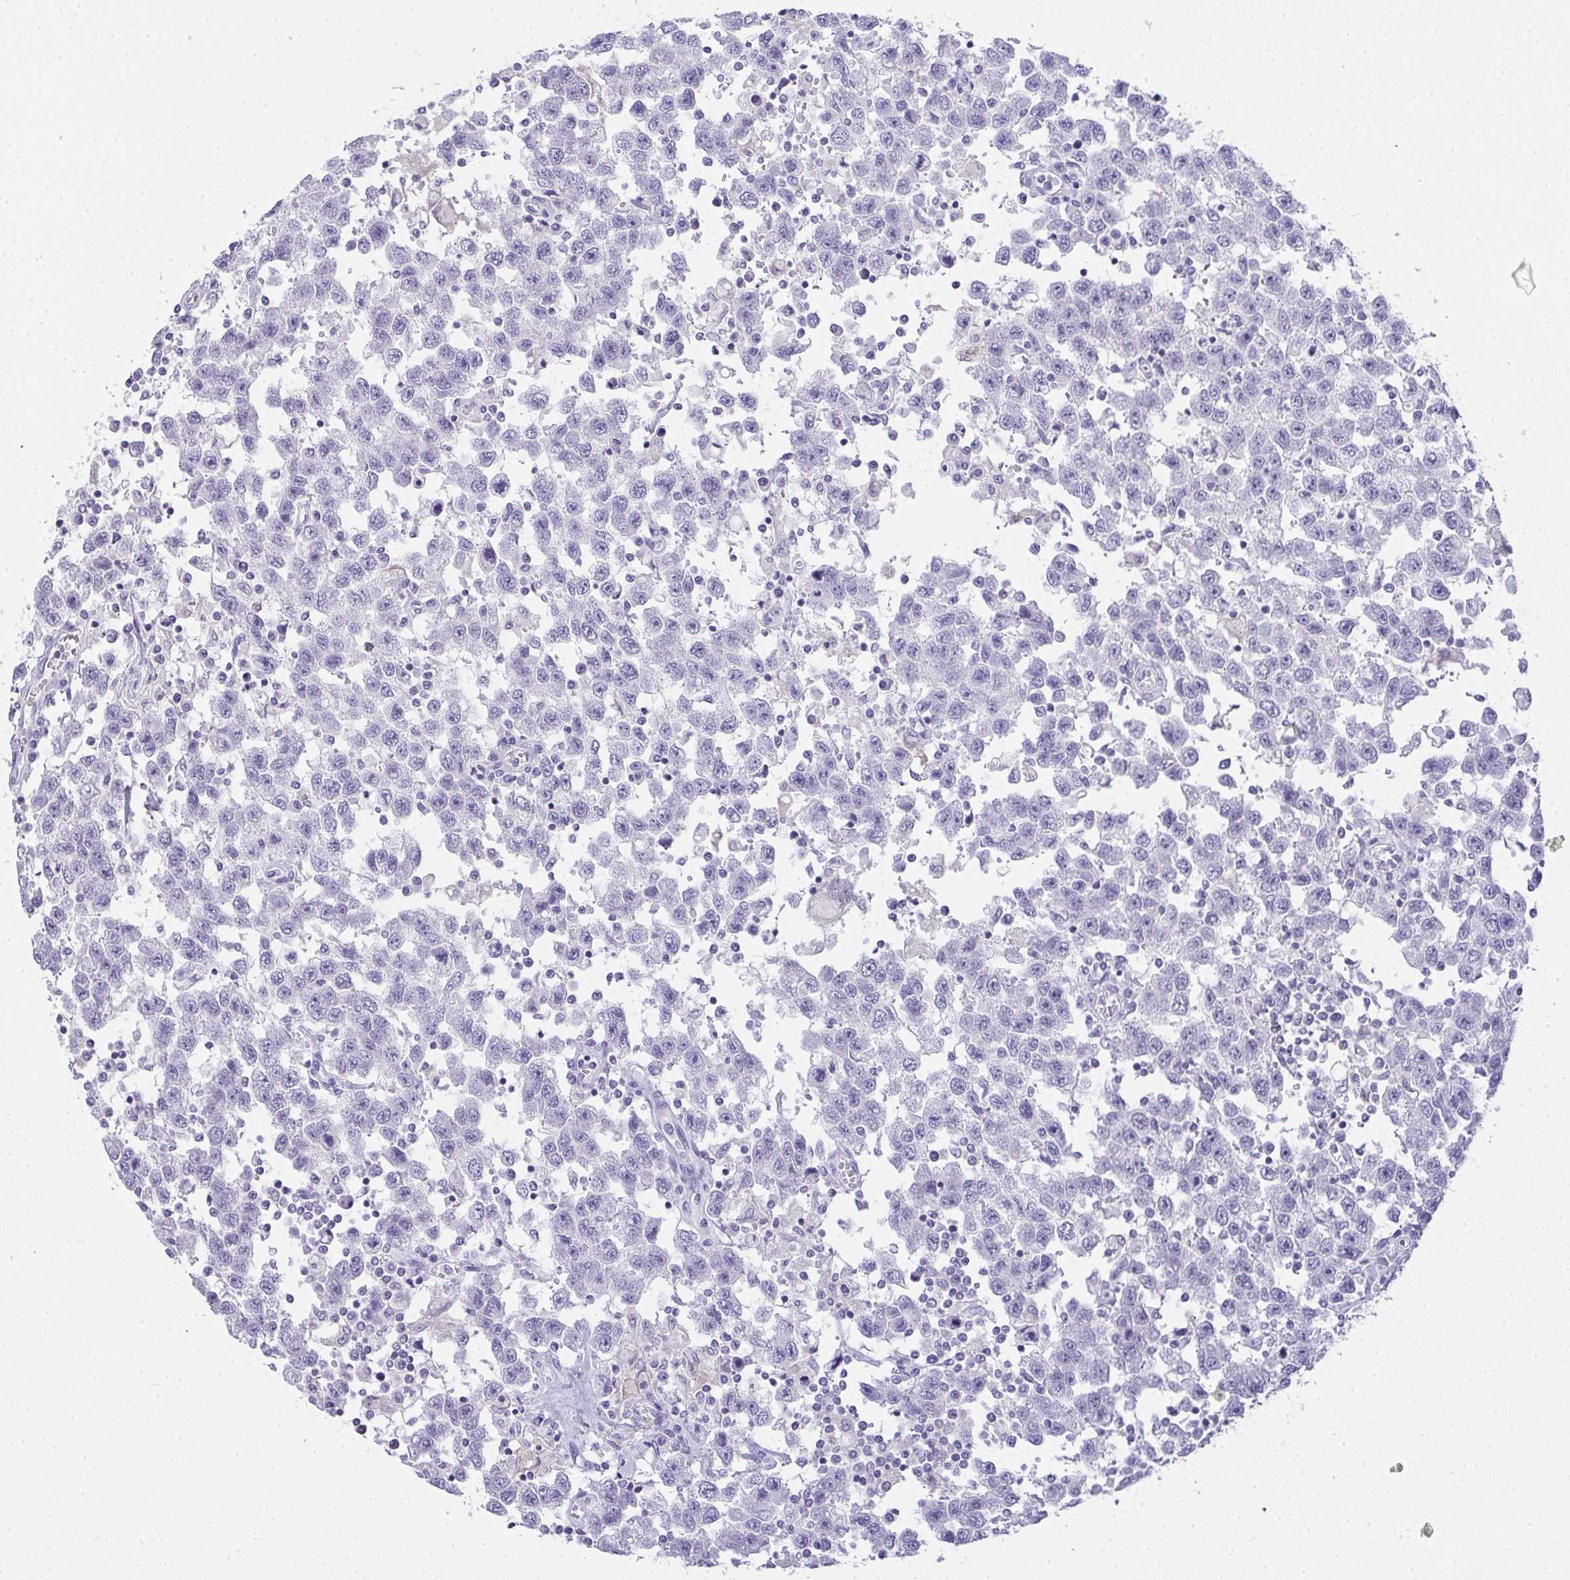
{"staining": {"intensity": "negative", "quantity": "none", "location": "none"}, "tissue": "testis cancer", "cell_type": "Tumor cells", "image_type": "cancer", "snomed": [{"axis": "morphology", "description": "Seminoma, NOS"}, {"axis": "topography", "description": "Testis"}], "caption": "DAB (3,3'-diaminobenzidine) immunohistochemical staining of human testis cancer (seminoma) reveals no significant staining in tumor cells.", "gene": "GSDMB", "patient": {"sex": "male", "age": 41}}